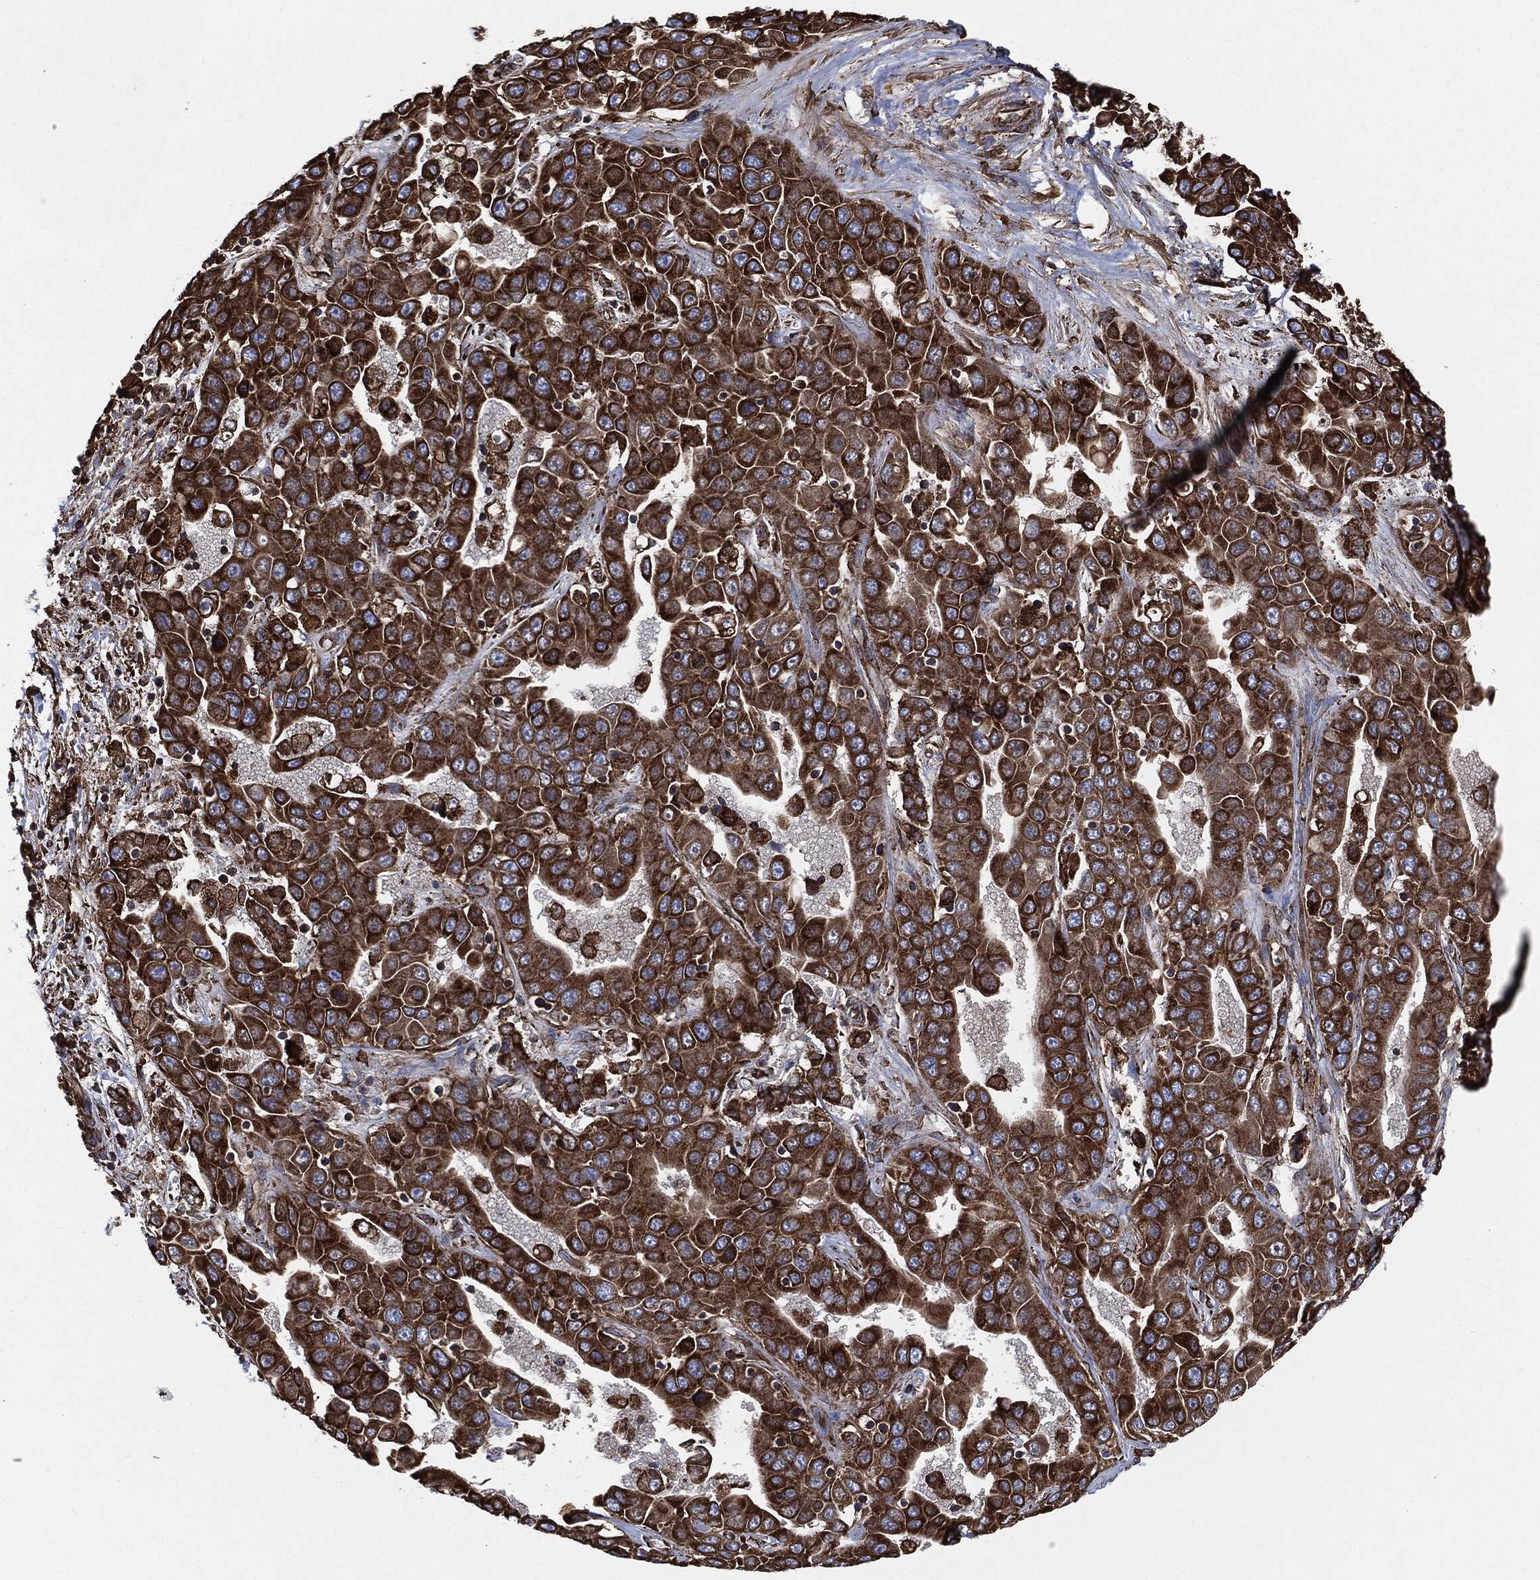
{"staining": {"intensity": "strong", "quantity": ">75%", "location": "cytoplasmic/membranous"}, "tissue": "liver cancer", "cell_type": "Tumor cells", "image_type": "cancer", "snomed": [{"axis": "morphology", "description": "Cholangiocarcinoma"}, {"axis": "topography", "description": "Liver"}], "caption": "Tumor cells reveal high levels of strong cytoplasmic/membranous expression in about >75% of cells in cholangiocarcinoma (liver). Using DAB (brown) and hematoxylin (blue) stains, captured at high magnification using brightfield microscopy.", "gene": "AMFR", "patient": {"sex": "female", "age": 52}}